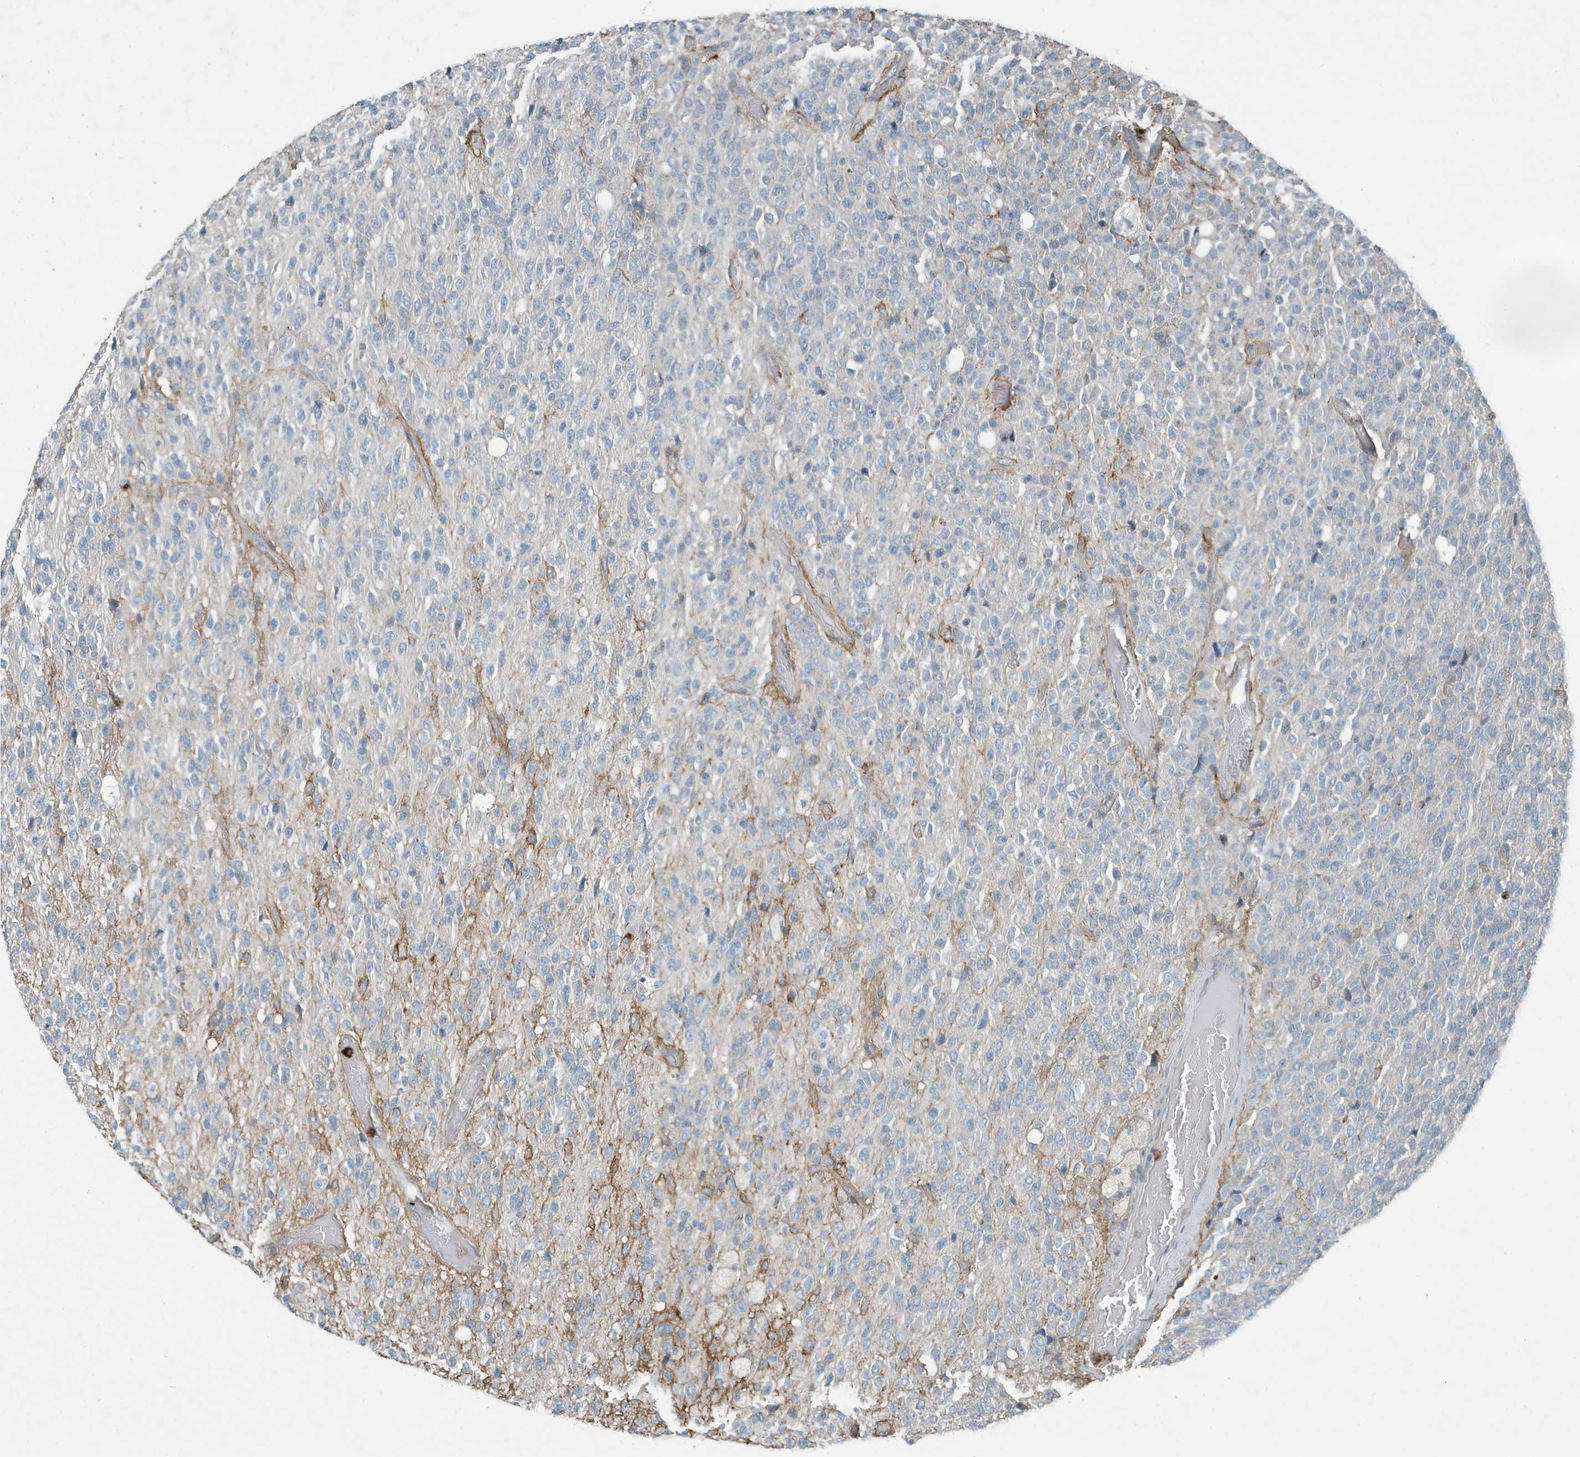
{"staining": {"intensity": "moderate", "quantity": "<25%", "location": "cytoplasmic/membranous"}, "tissue": "glioma", "cell_type": "Tumor cells", "image_type": "cancer", "snomed": [{"axis": "morphology", "description": "Glioma, malignant, High grade"}, {"axis": "topography", "description": "pancreas cauda"}], "caption": "Malignant glioma (high-grade) stained for a protein (brown) demonstrates moderate cytoplasmic/membranous positive positivity in approximately <25% of tumor cells.", "gene": "DAPP1", "patient": {"sex": "male", "age": 60}}